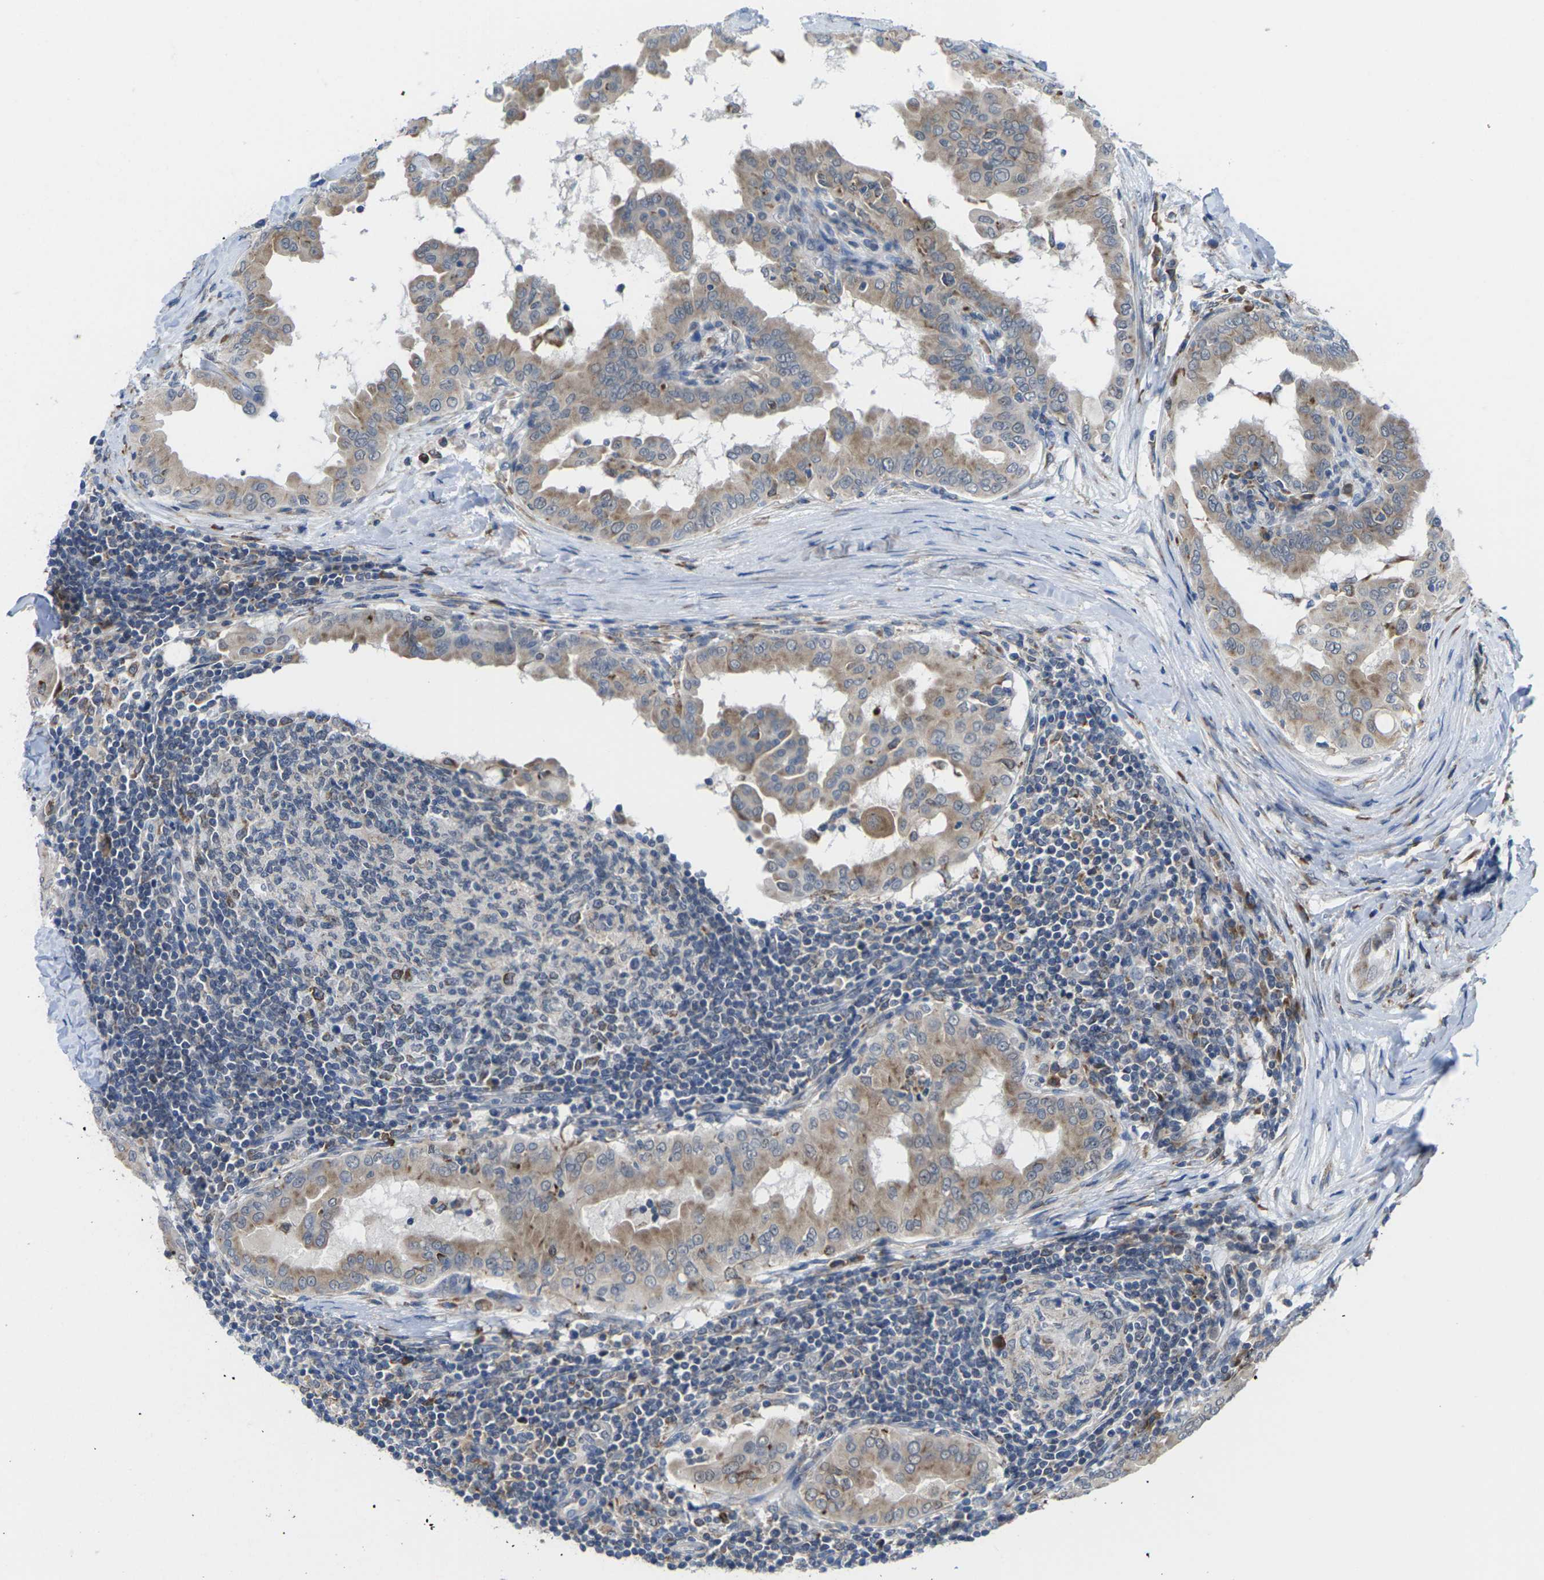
{"staining": {"intensity": "weak", "quantity": ">75%", "location": "cytoplasmic/membranous"}, "tissue": "thyroid cancer", "cell_type": "Tumor cells", "image_type": "cancer", "snomed": [{"axis": "morphology", "description": "Papillary adenocarcinoma, NOS"}, {"axis": "topography", "description": "Thyroid gland"}], "caption": "The immunohistochemical stain labels weak cytoplasmic/membranous staining in tumor cells of thyroid cancer (papillary adenocarcinoma) tissue.", "gene": "PDZK1IP1", "patient": {"sex": "male", "age": 33}}